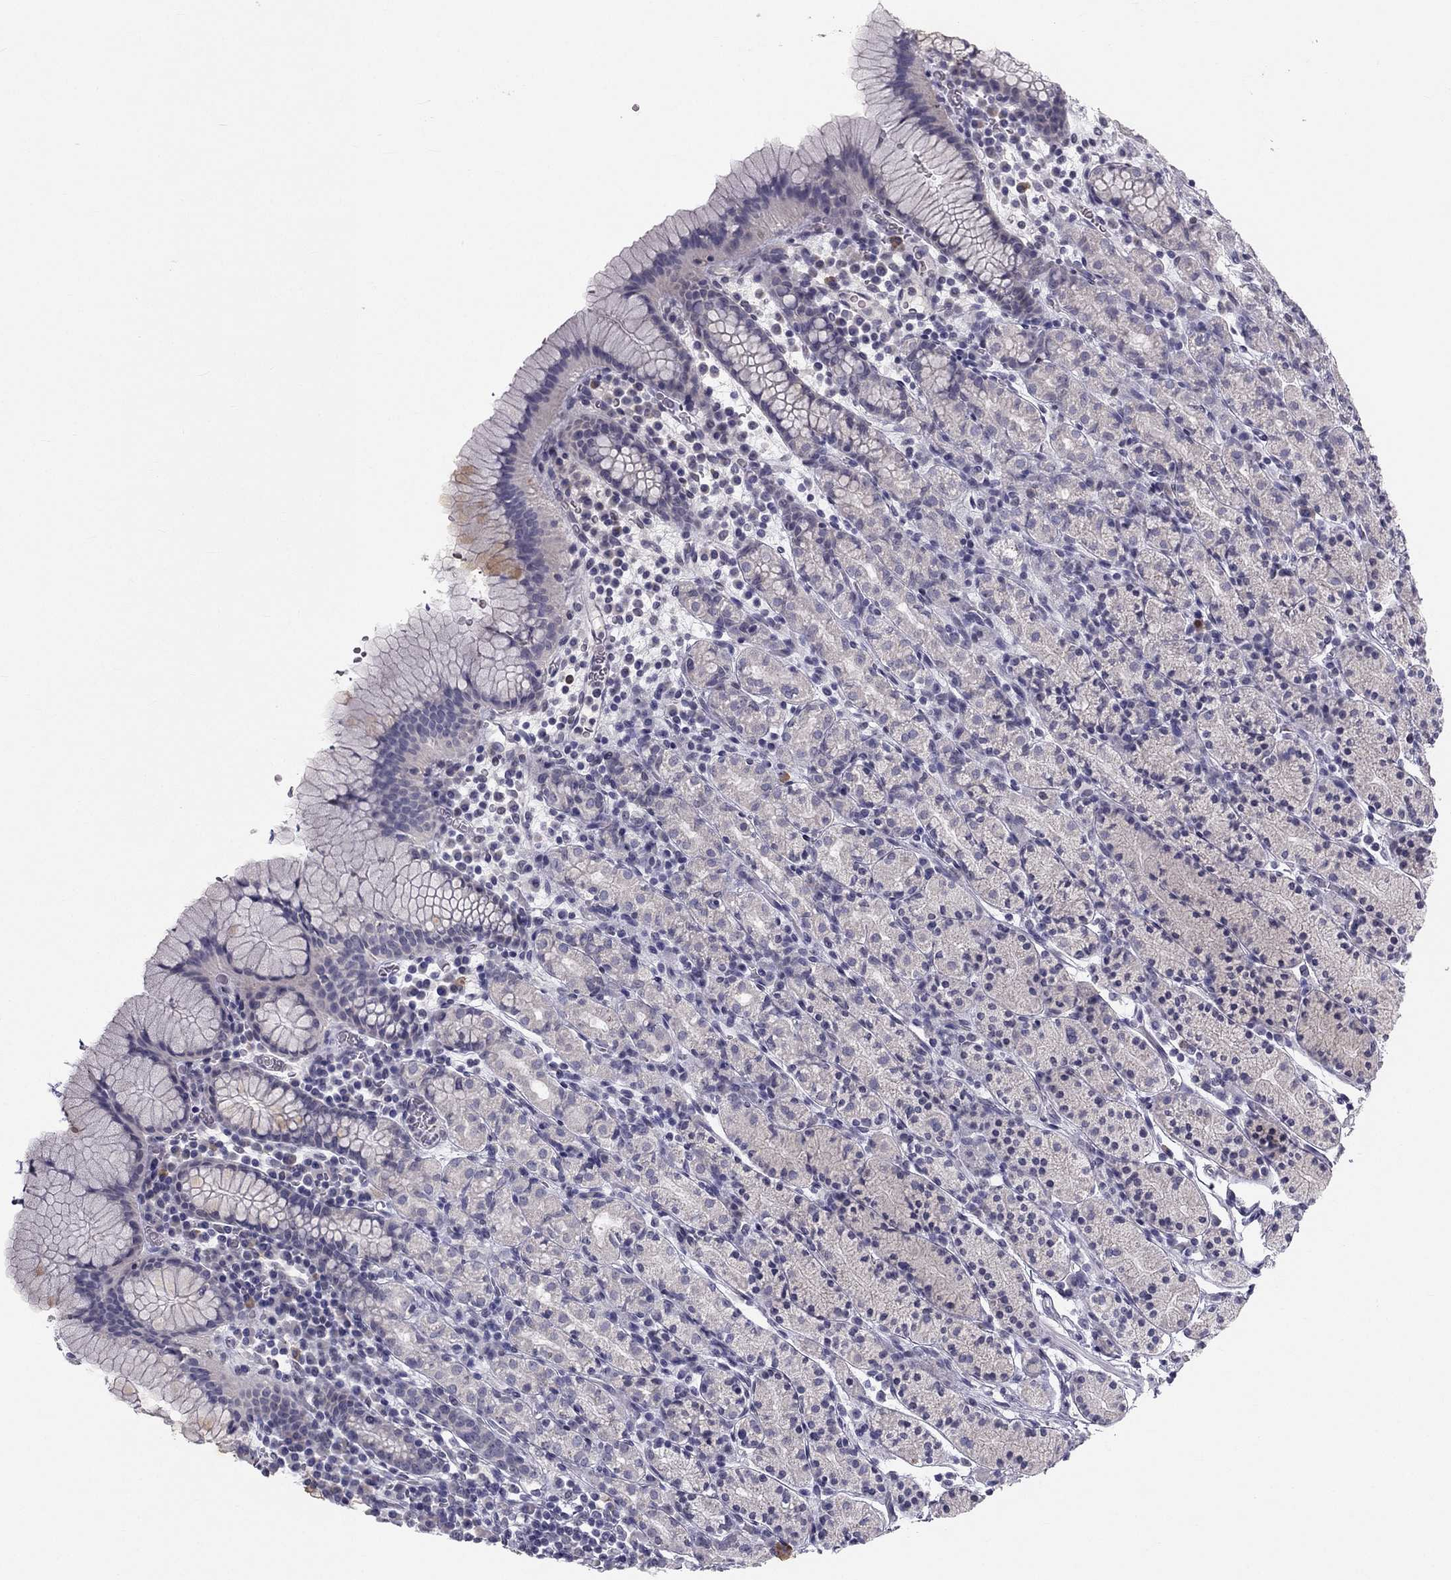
{"staining": {"intensity": "negative", "quantity": "none", "location": "none"}, "tissue": "stomach", "cell_type": "Glandular cells", "image_type": "normal", "snomed": [{"axis": "morphology", "description": "Normal tissue, NOS"}, {"axis": "topography", "description": "Stomach, upper"}, {"axis": "topography", "description": "Stomach"}], "caption": "An image of human stomach is negative for staining in glandular cells. Nuclei are stained in blue.", "gene": "TRPS1", "patient": {"sex": "male", "age": 62}}